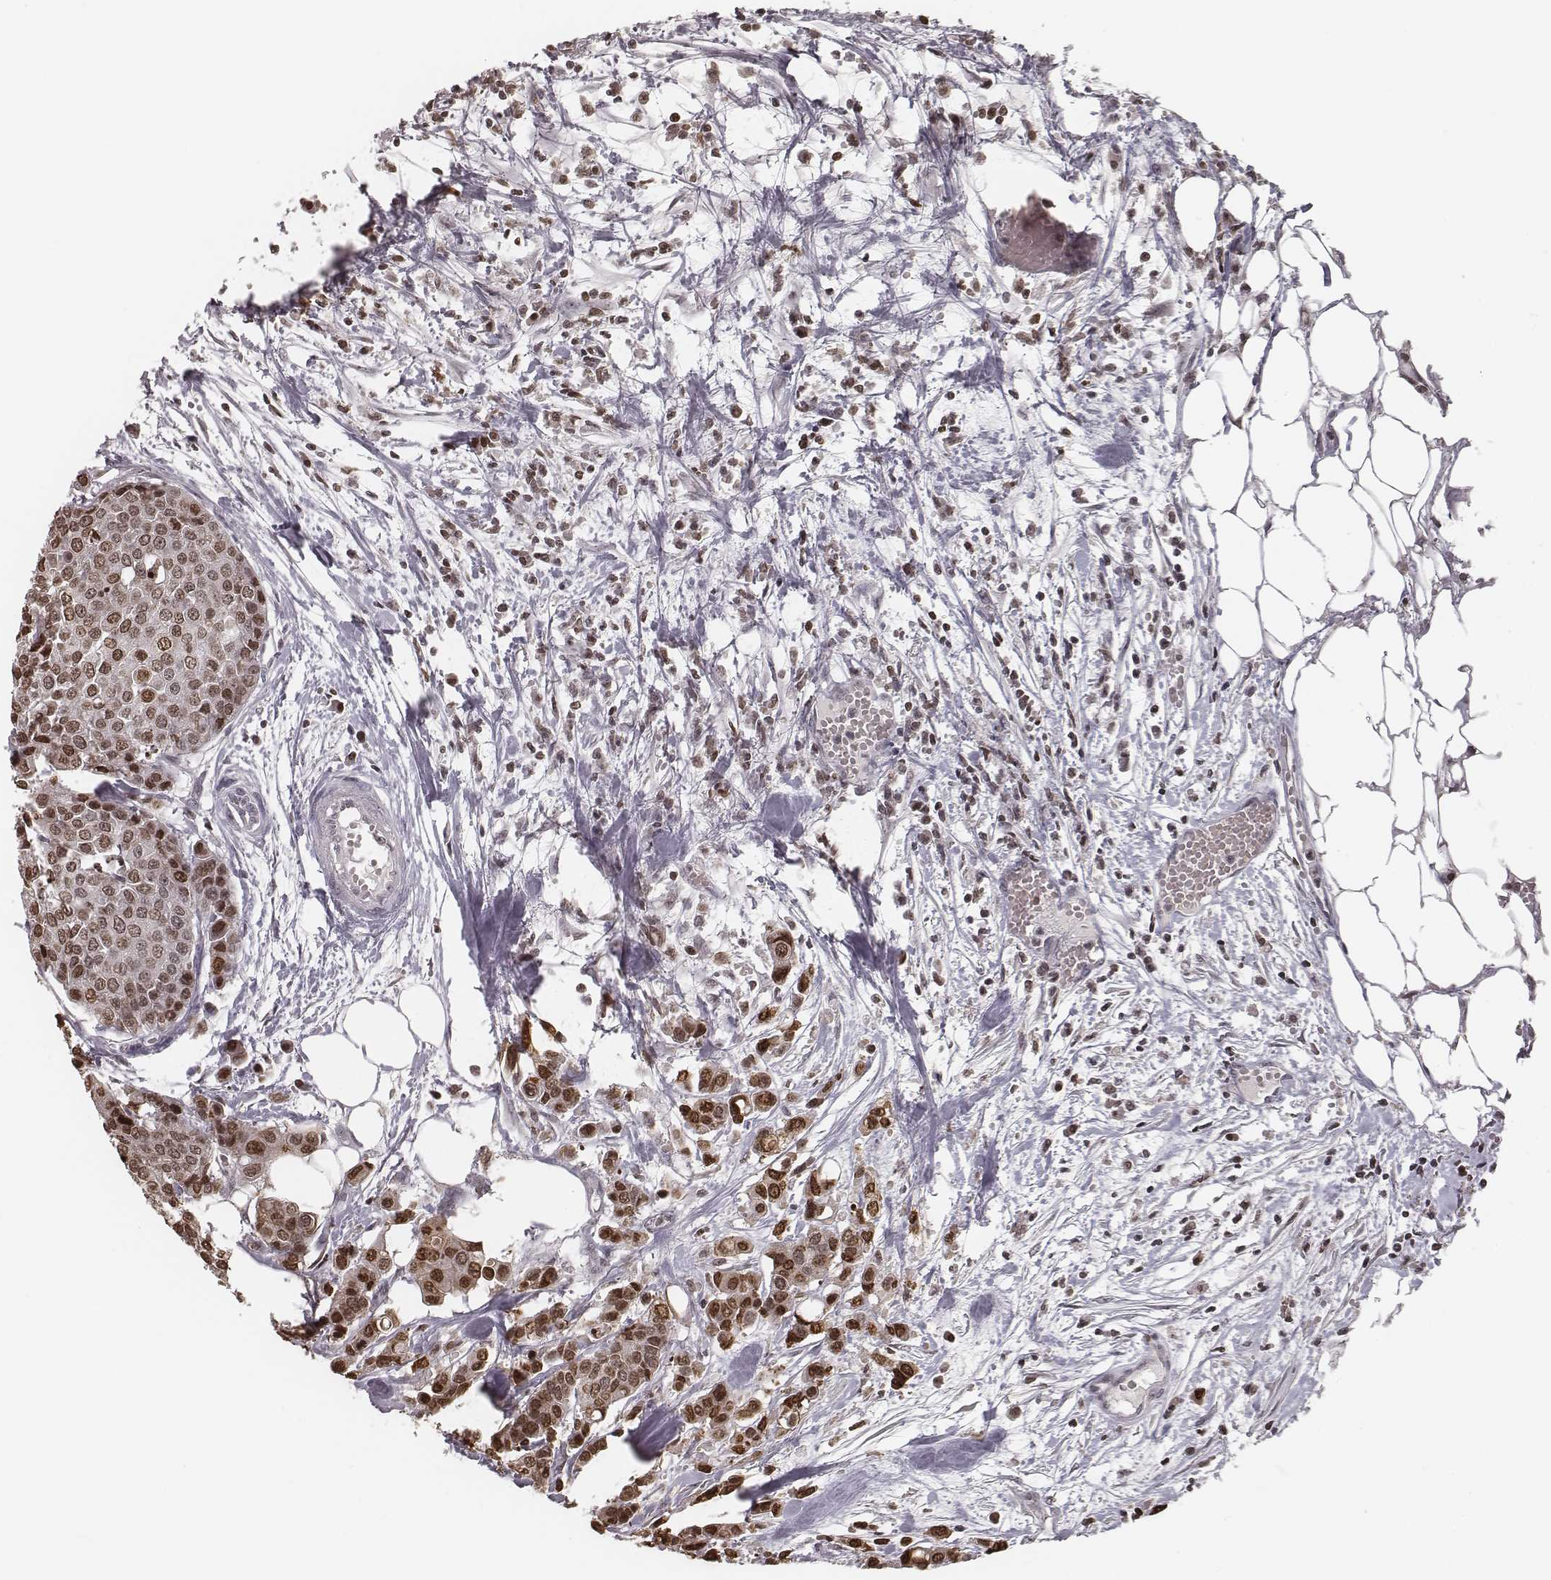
{"staining": {"intensity": "moderate", "quantity": ">75%", "location": "nuclear"}, "tissue": "carcinoid", "cell_type": "Tumor cells", "image_type": "cancer", "snomed": [{"axis": "morphology", "description": "Carcinoid, malignant, NOS"}, {"axis": "topography", "description": "Colon"}], "caption": "A high-resolution micrograph shows IHC staining of carcinoid, which shows moderate nuclear positivity in about >75% of tumor cells.", "gene": "HMGA2", "patient": {"sex": "male", "age": 81}}